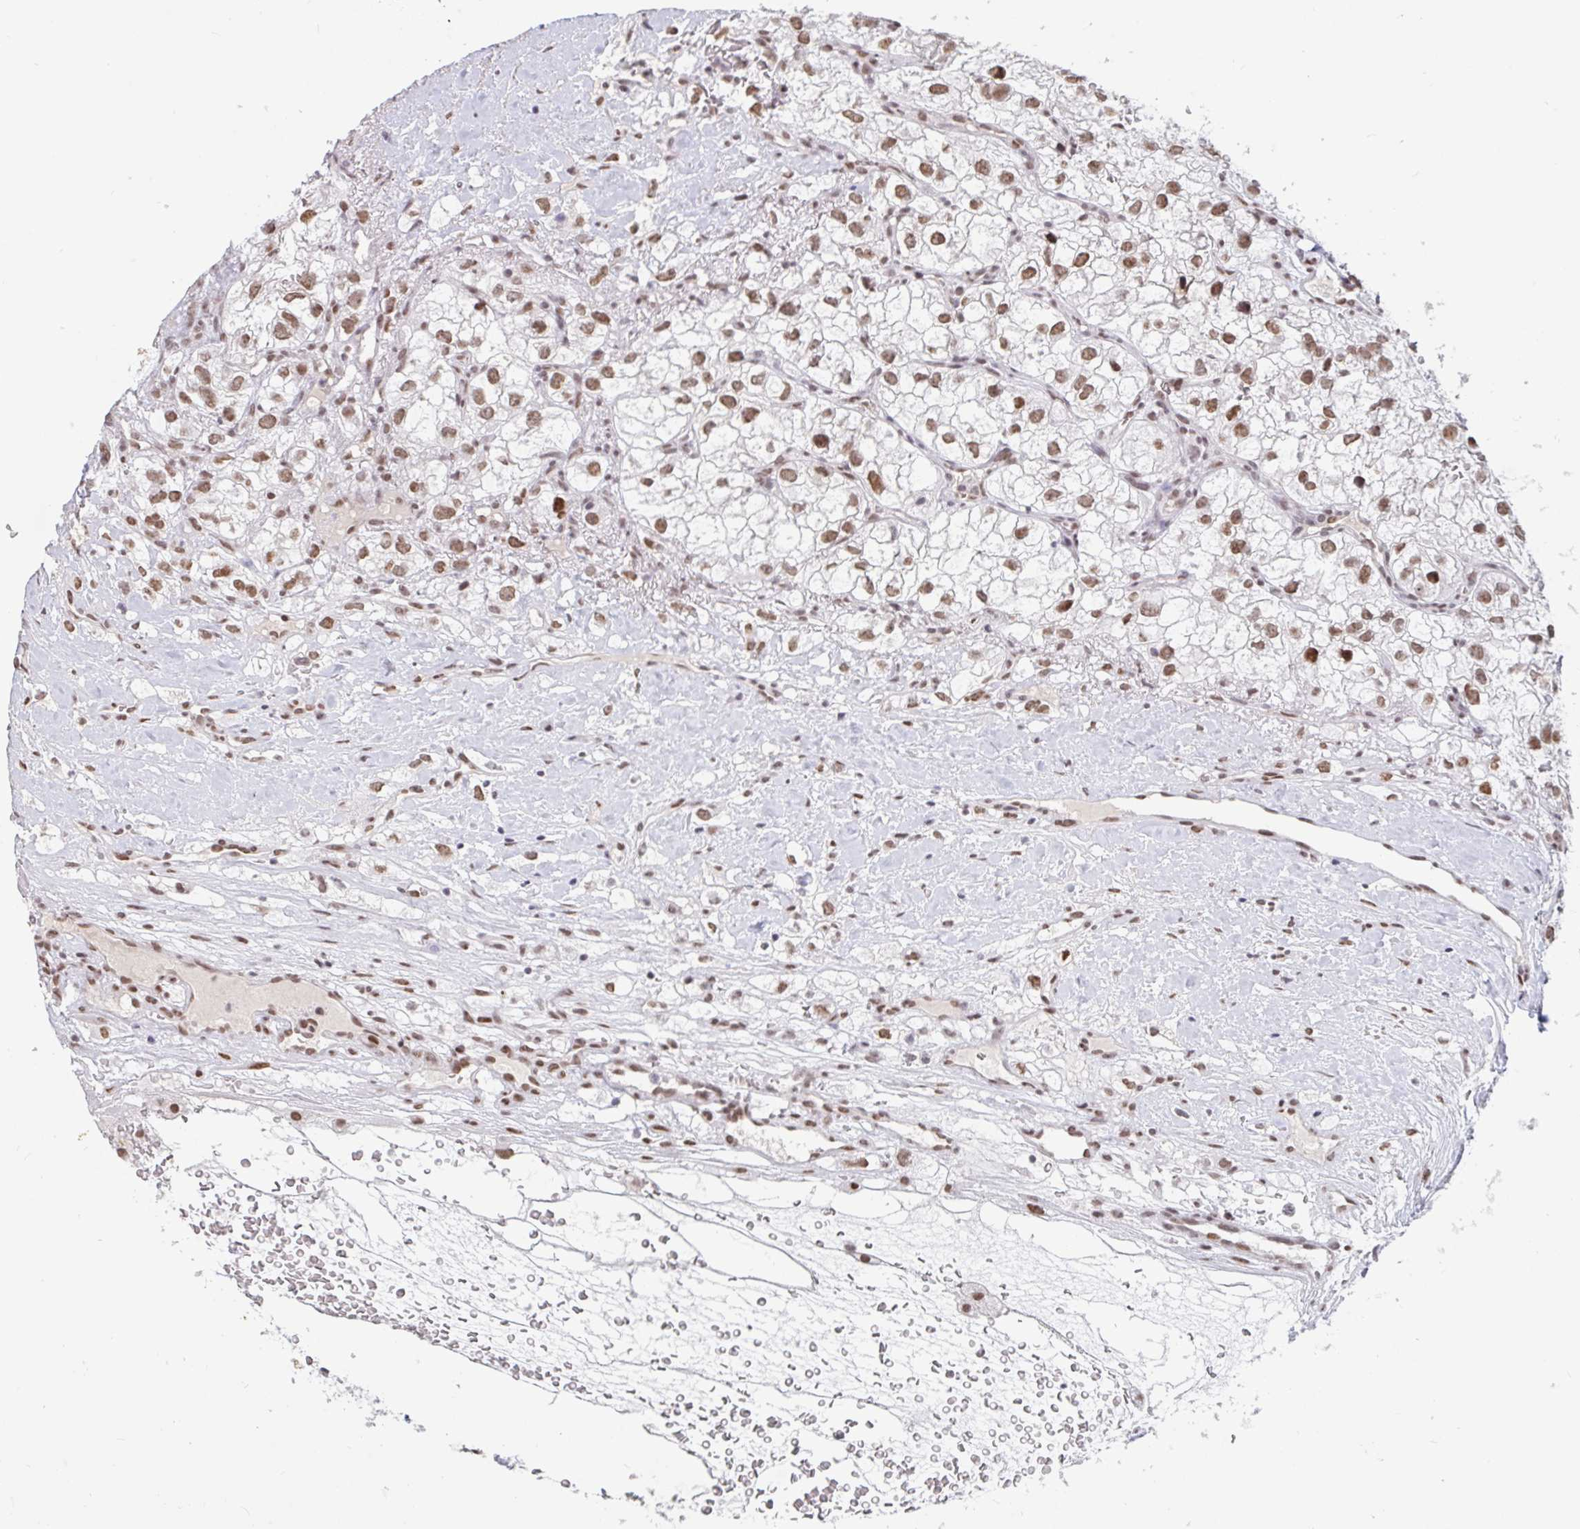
{"staining": {"intensity": "moderate", "quantity": ">75%", "location": "nuclear"}, "tissue": "renal cancer", "cell_type": "Tumor cells", "image_type": "cancer", "snomed": [{"axis": "morphology", "description": "Adenocarcinoma, NOS"}, {"axis": "topography", "description": "Kidney"}], "caption": "Approximately >75% of tumor cells in human renal cancer (adenocarcinoma) demonstrate moderate nuclear protein staining as visualized by brown immunohistochemical staining.", "gene": "CBFA2T2", "patient": {"sex": "male", "age": 59}}